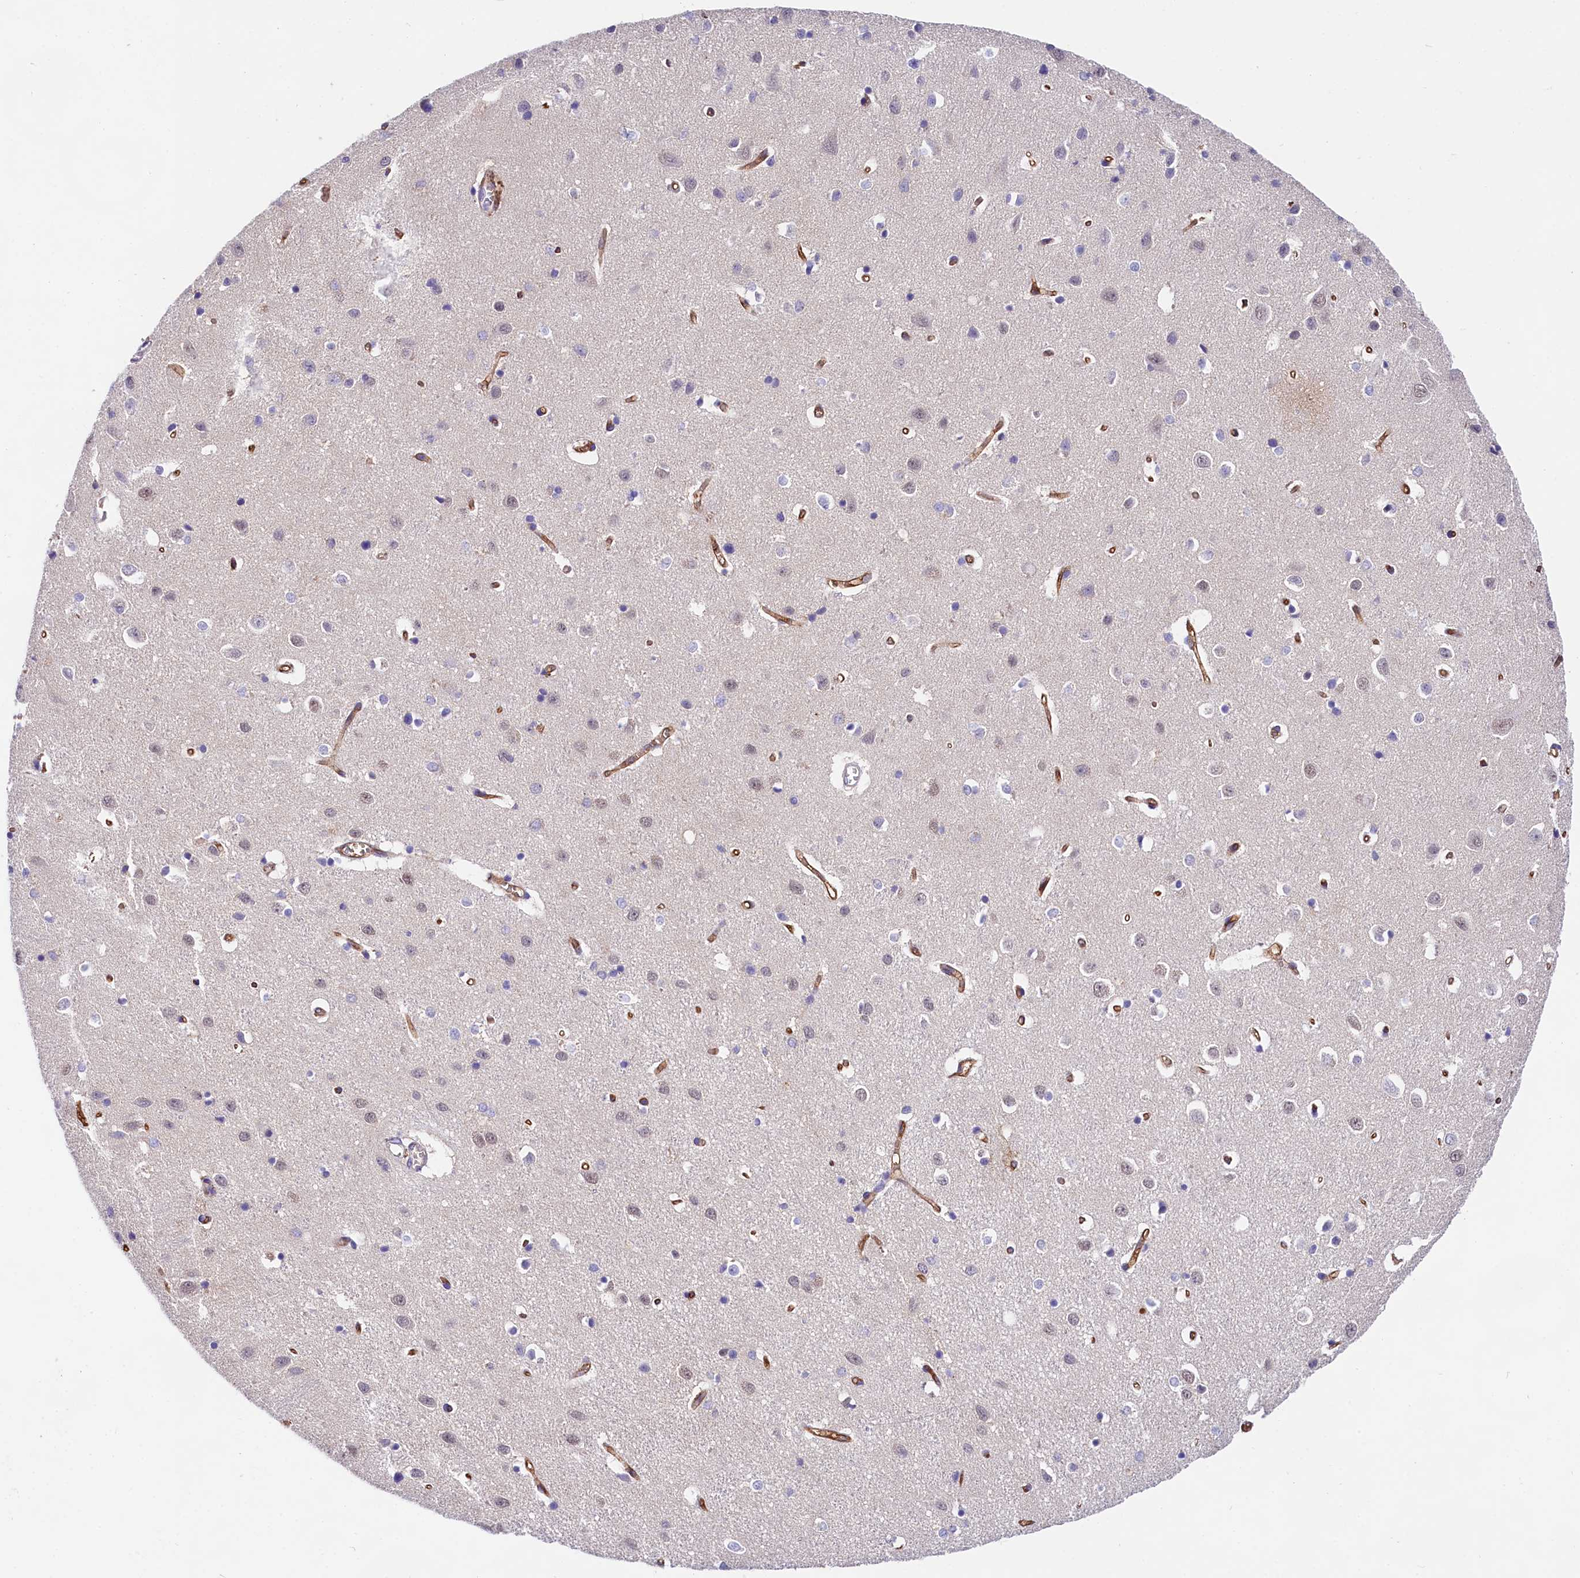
{"staining": {"intensity": "moderate", "quantity": ">75%", "location": "cytoplasmic/membranous"}, "tissue": "cerebral cortex", "cell_type": "Endothelial cells", "image_type": "normal", "snomed": [{"axis": "morphology", "description": "Normal tissue, NOS"}, {"axis": "topography", "description": "Cerebral cortex"}], "caption": "Immunohistochemical staining of benign cerebral cortex displays moderate cytoplasmic/membranous protein staining in about >75% of endothelial cells.", "gene": "OAS3", "patient": {"sex": "female", "age": 64}}